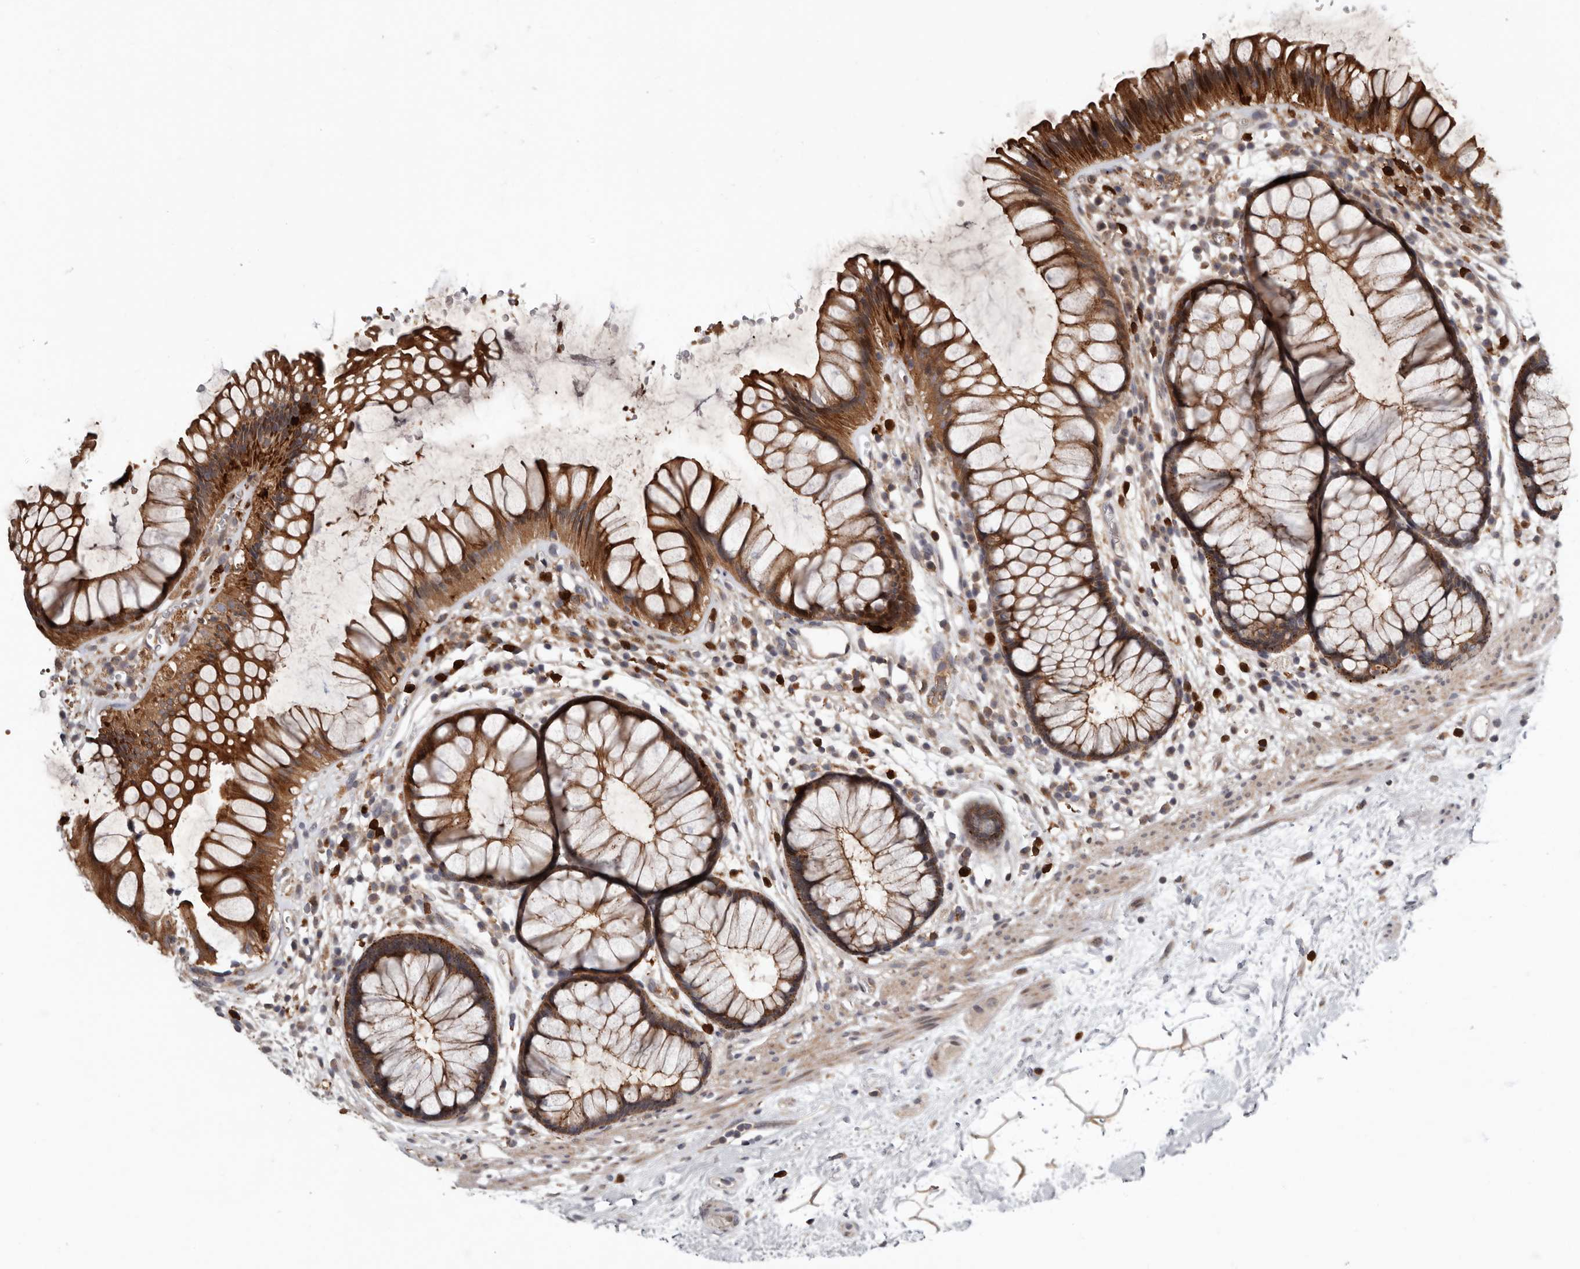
{"staining": {"intensity": "strong", "quantity": ">75%", "location": "cytoplasmic/membranous"}, "tissue": "rectum", "cell_type": "Glandular cells", "image_type": "normal", "snomed": [{"axis": "morphology", "description": "Normal tissue, NOS"}, {"axis": "topography", "description": "Rectum"}], "caption": "Immunohistochemical staining of normal human rectum displays high levels of strong cytoplasmic/membranous positivity in approximately >75% of glandular cells.", "gene": "FGFR4", "patient": {"sex": "male", "age": 51}}